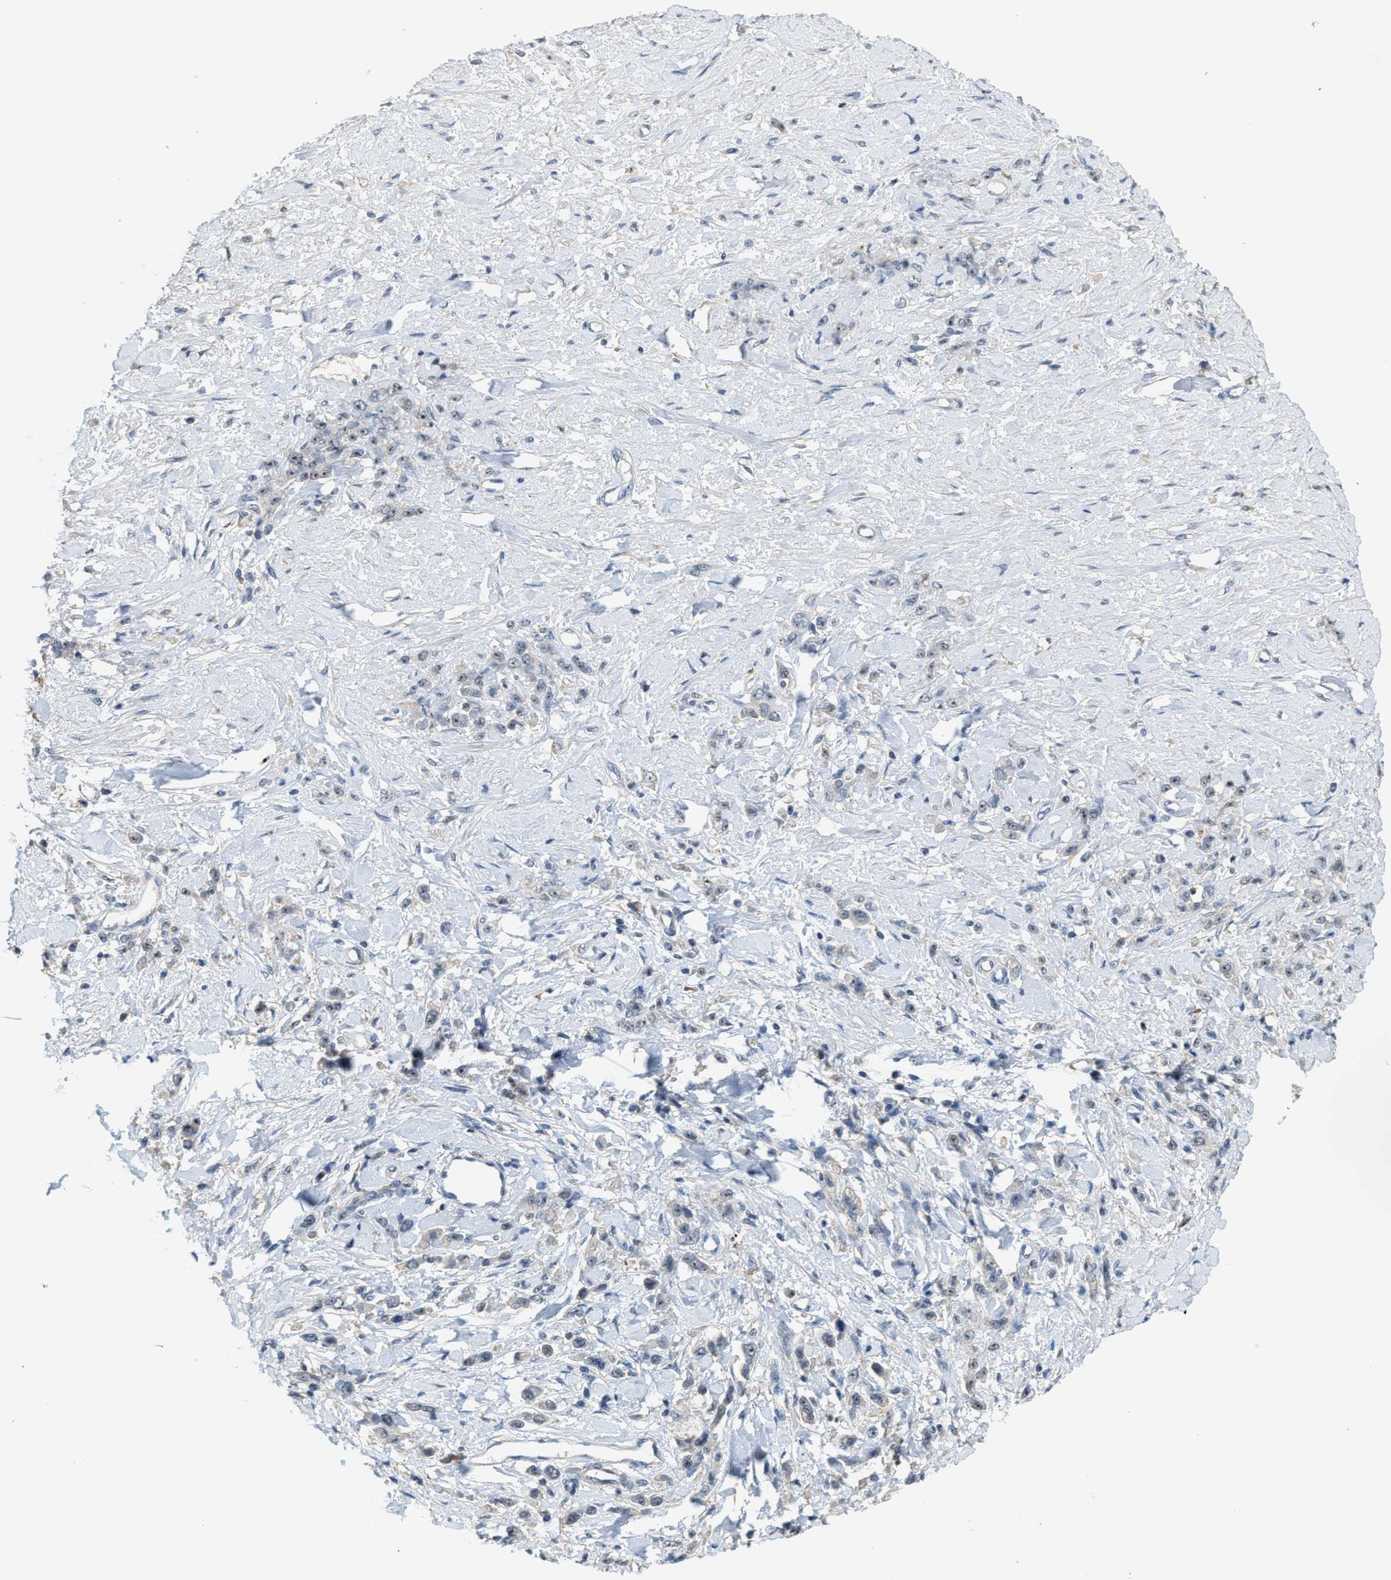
{"staining": {"intensity": "weak", "quantity": "25%-75%", "location": "nuclear"}, "tissue": "stomach cancer", "cell_type": "Tumor cells", "image_type": "cancer", "snomed": [{"axis": "morphology", "description": "Normal tissue, NOS"}, {"axis": "morphology", "description": "Adenocarcinoma, NOS"}, {"axis": "topography", "description": "Stomach"}], "caption": "DAB immunohistochemical staining of human stomach cancer (adenocarcinoma) exhibits weak nuclear protein expression in about 25%-75% of tumor cells. (DAB IHC, brown staining for protein, blue staining for nuclei).", "gene": "ZNF783", "patient": {"sex": "male", "age": 82}}